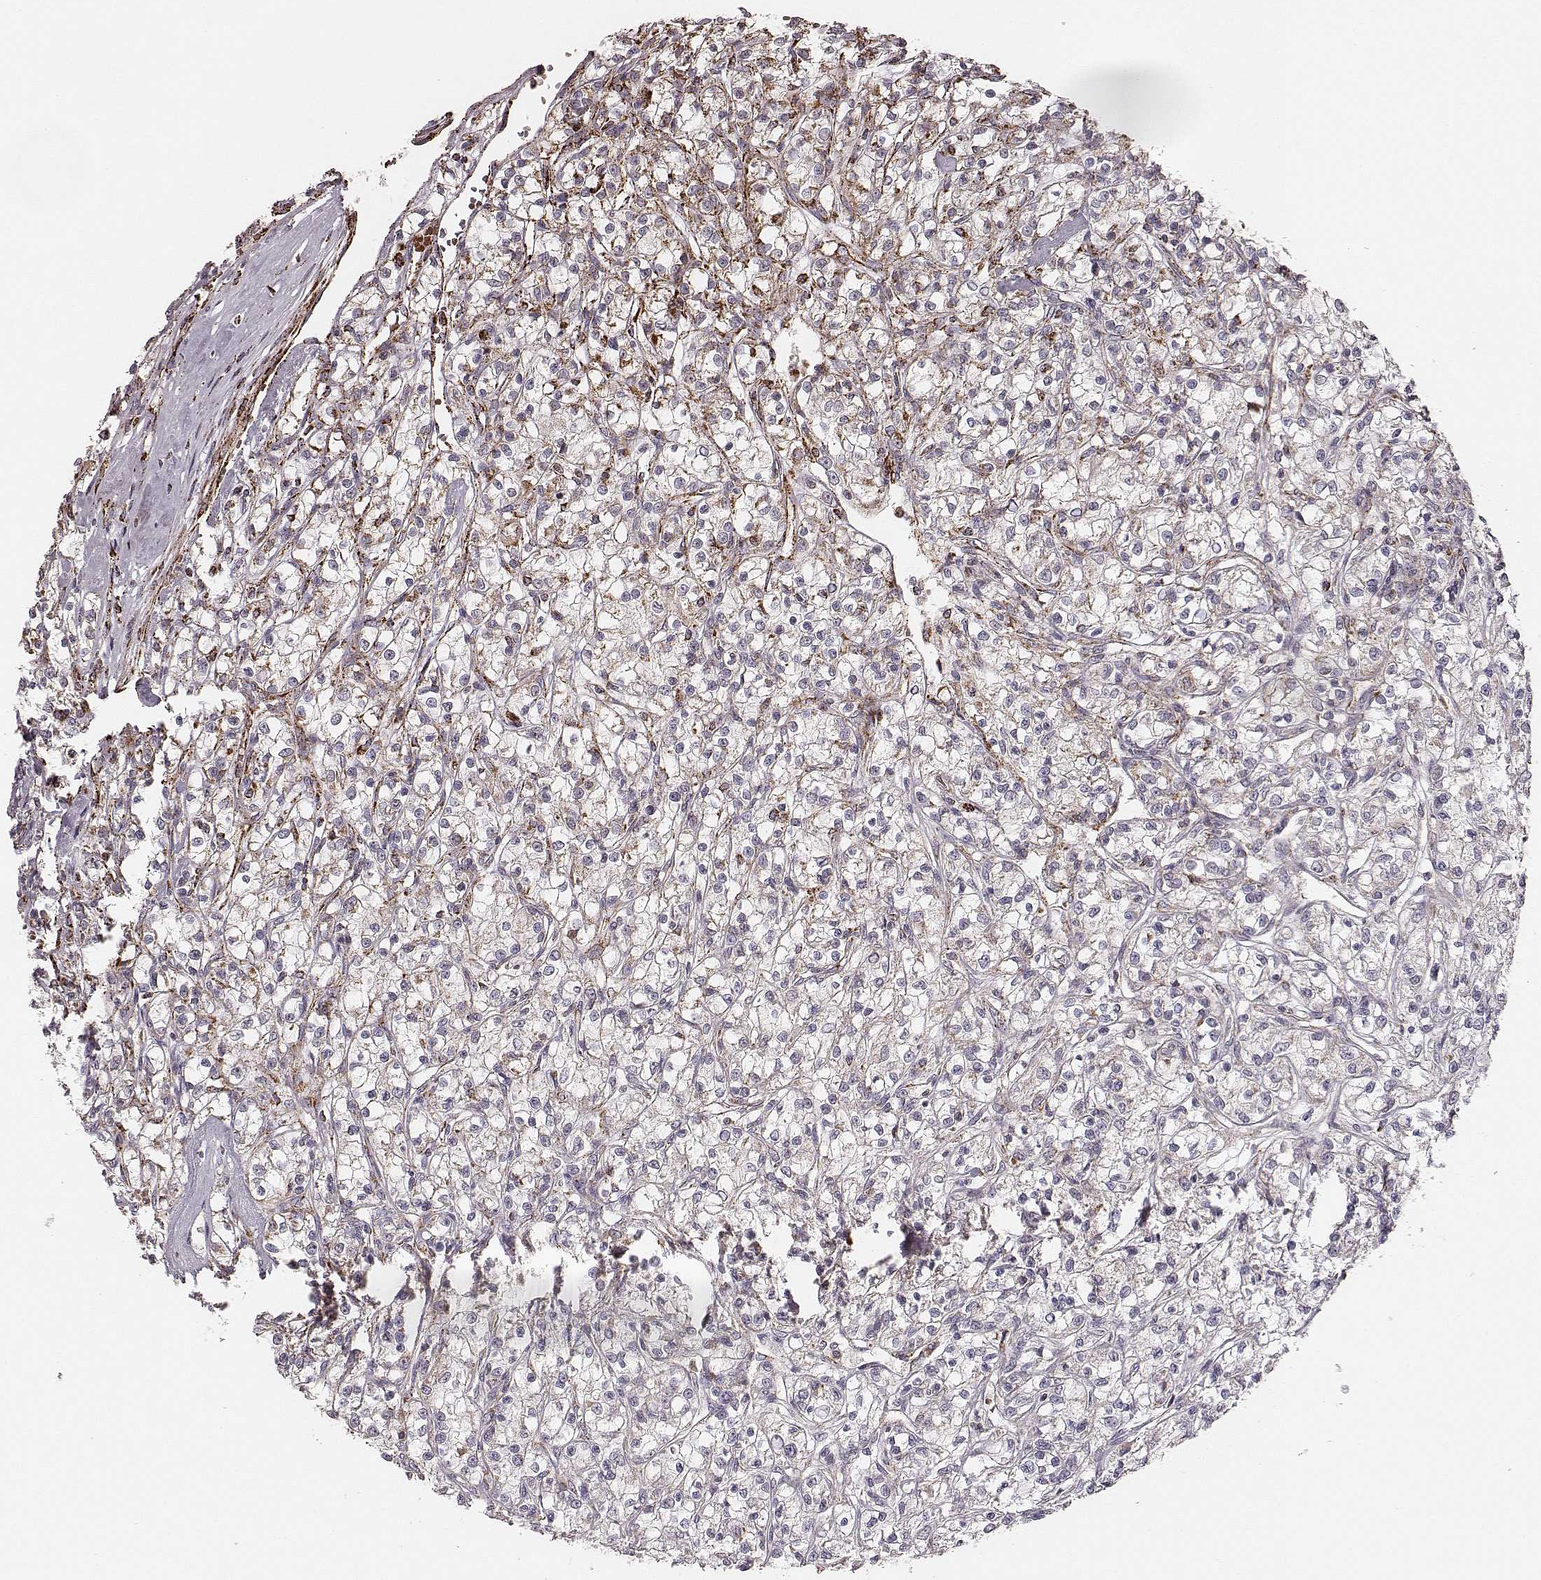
{"staining": {"intensity": "negative", "quantity": "none", "location": "none"}, "tissue": "renal cancer", "cell_type": "Tumor cells", "image_type": "cancer", "snomed": [{"axis": "morphology", "description": "Adenocarcinoma, NOS"}, {"axis": "topography", "description": "Kidney"}], "caption": "High magnification brightfield microscopy of renal cancer stained with DAB (3,3'-diaminobenzidine) (brown) and counterstained with hematoxylin (blue): tumor cells show no significant staining.", "gene": "TUFM", "patient": {"sex": "female", "age": 59}}